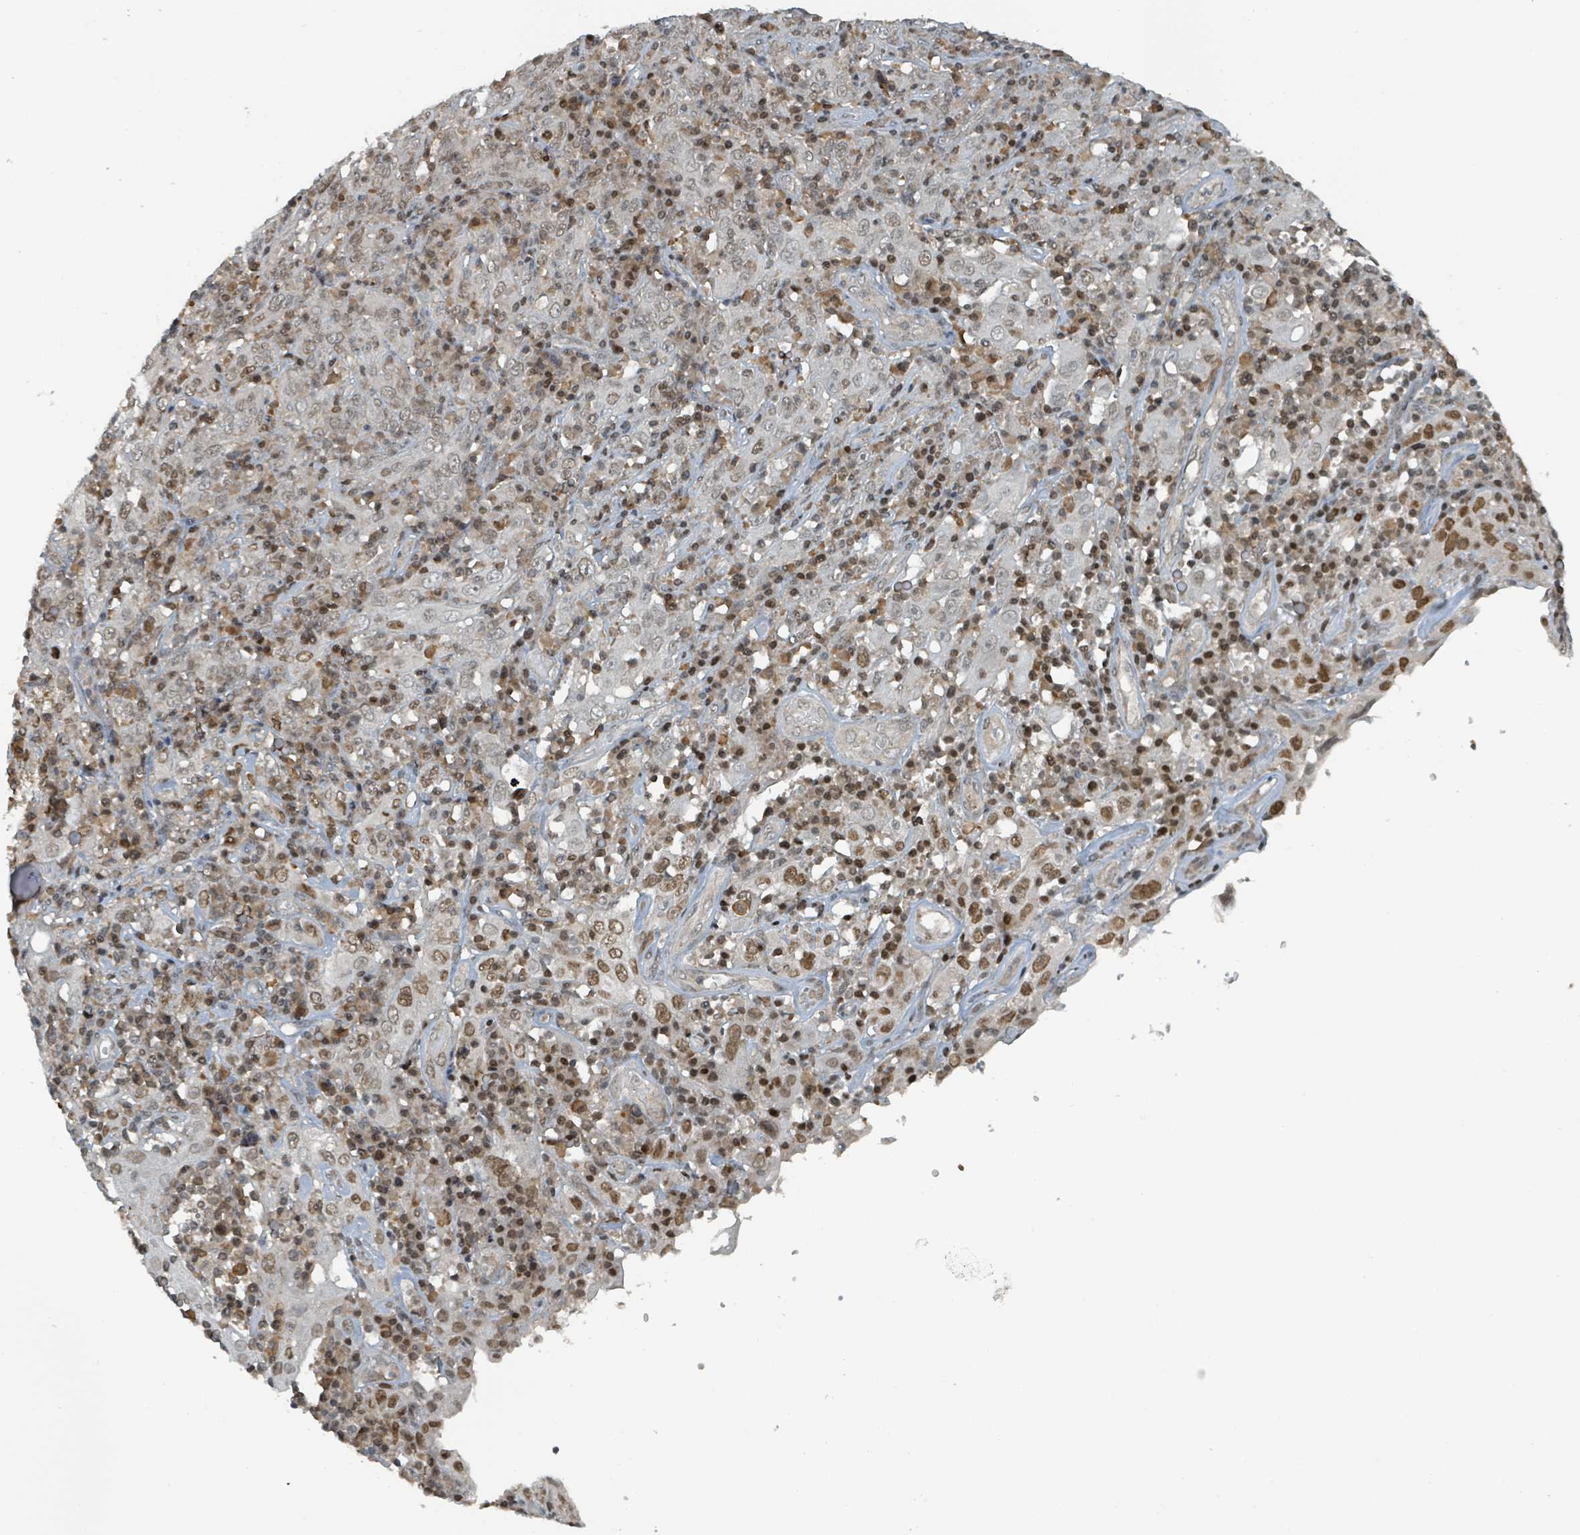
{"staining": {"intensity": "moderate", "quantity": "25%-75%", "location": "nuclear"}, "tissue": "cervical cancer", "cell_type": "Tumor cells", "image_type": "cancer", "snomed": [{"axis": "morphology", "description": "Squamous cell carcinoma, NOS"}, {"axis": "topography", "description": "Cervix"}], "caption": "An image showing moderate nuclear staining in approximately 25%-75% of tumor cells in cervical cancer (squamous cell carcinoma), as visualized by brown immunohistochemical staining.", "gene": "PHIP", "patient": {"sex": "female", "age": 46}}